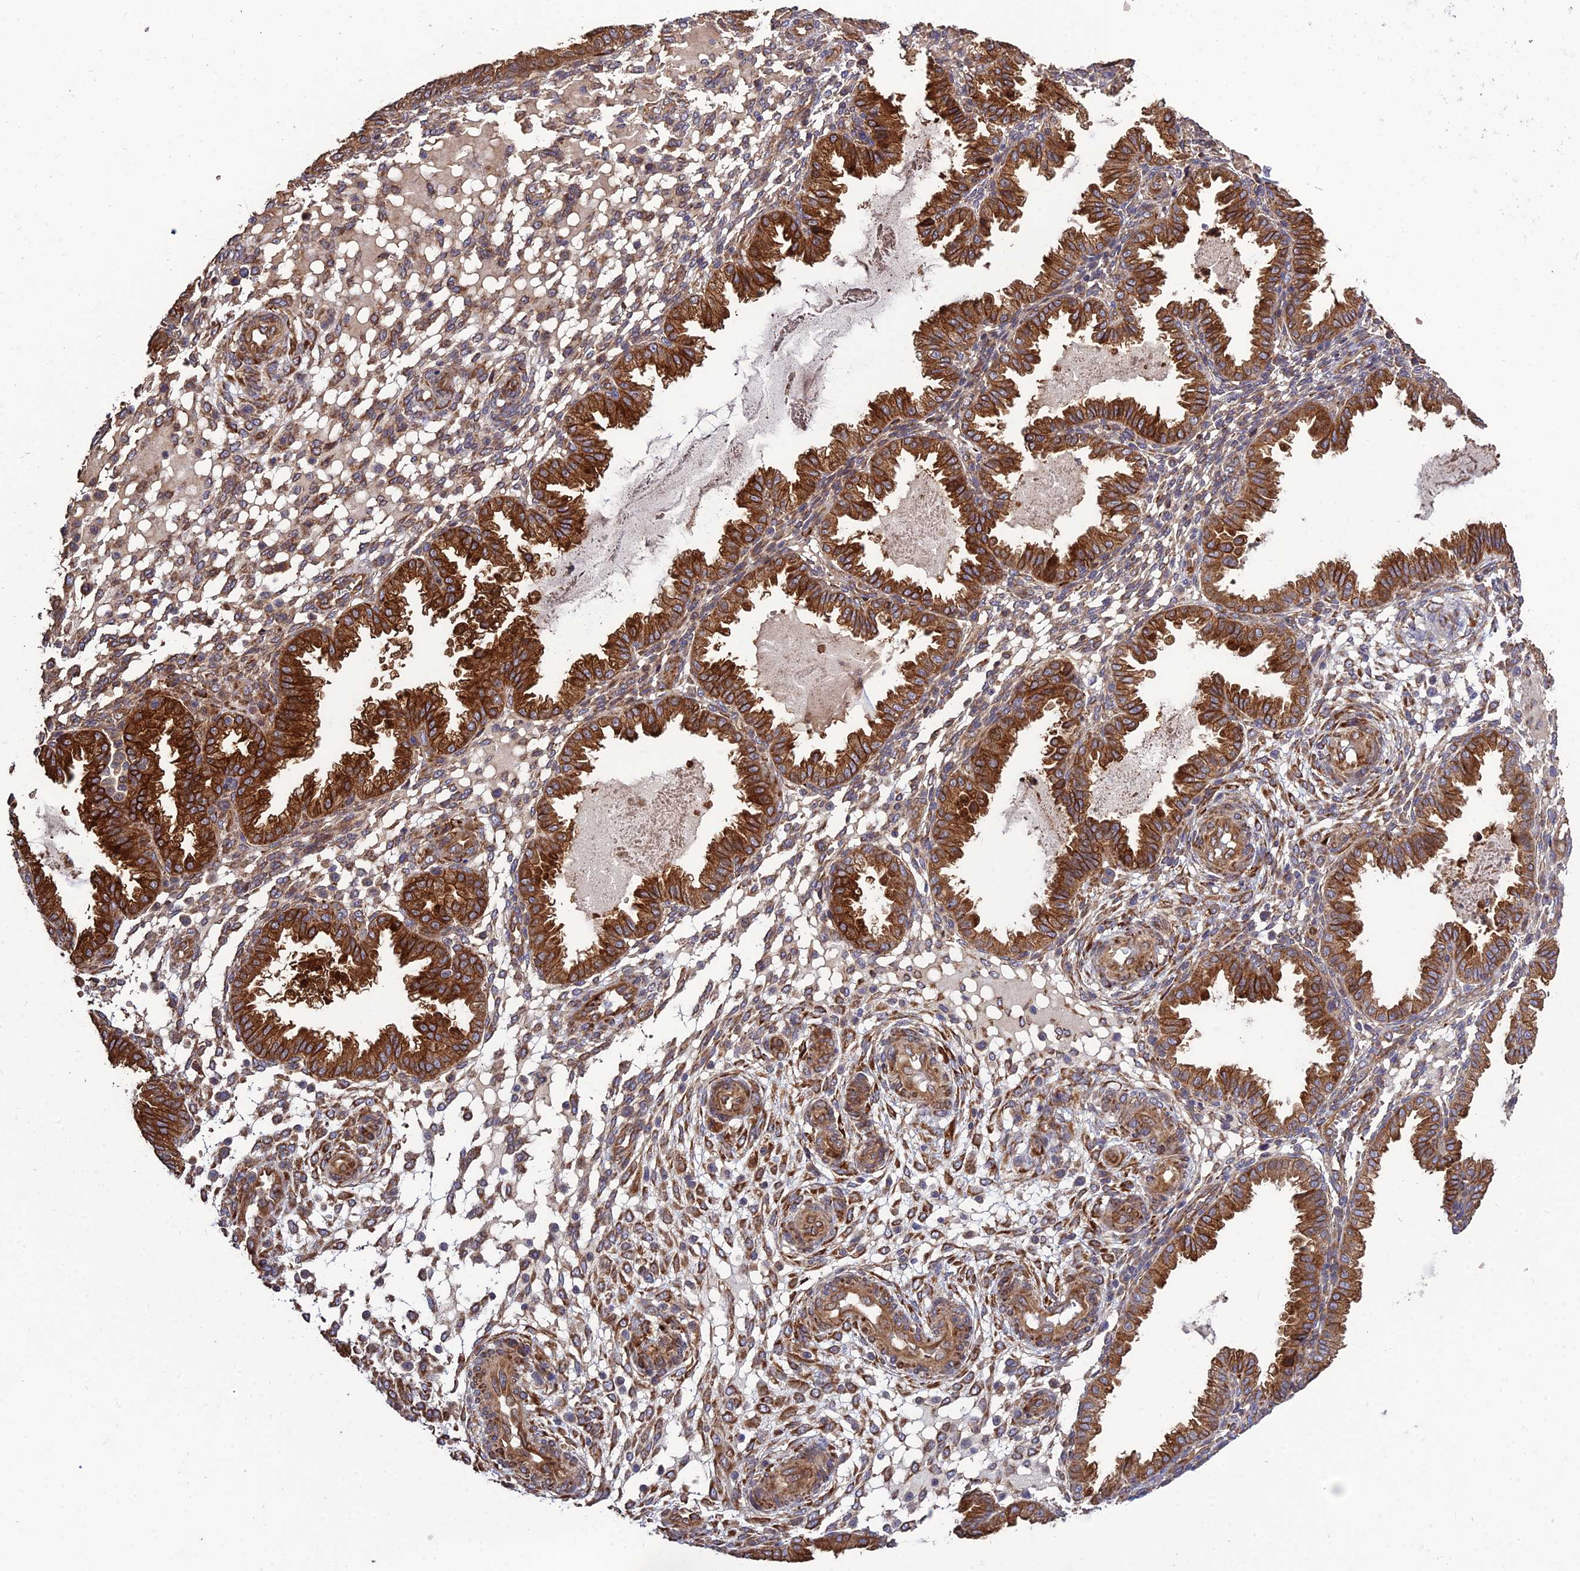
{"staining": {"intensity": "moderate", "quantity": "25%-75%", "location": "cytoplasmic/membranous"}, "tissue": "endometrium", "cell_type": "Cells in endometrial stroma", "image_type": "normal", "snomed": [{"axis": "morphology", "description": "Normal tissue, NOS"}, {"axis": "topography", "description": "Endometrium"}], "caption": "High-power microscopy captured an immunohistochemistry image of unremarkable endometrium, revealing moderate cytoplasmic/membranous staining in approximately 25%-75% of cells in endometrial stroma. (DAB = brown stain, brightfield microscopy at high magnification).", "gene": "CRTAP", "patient": {"sex": "female", "age": 33}}